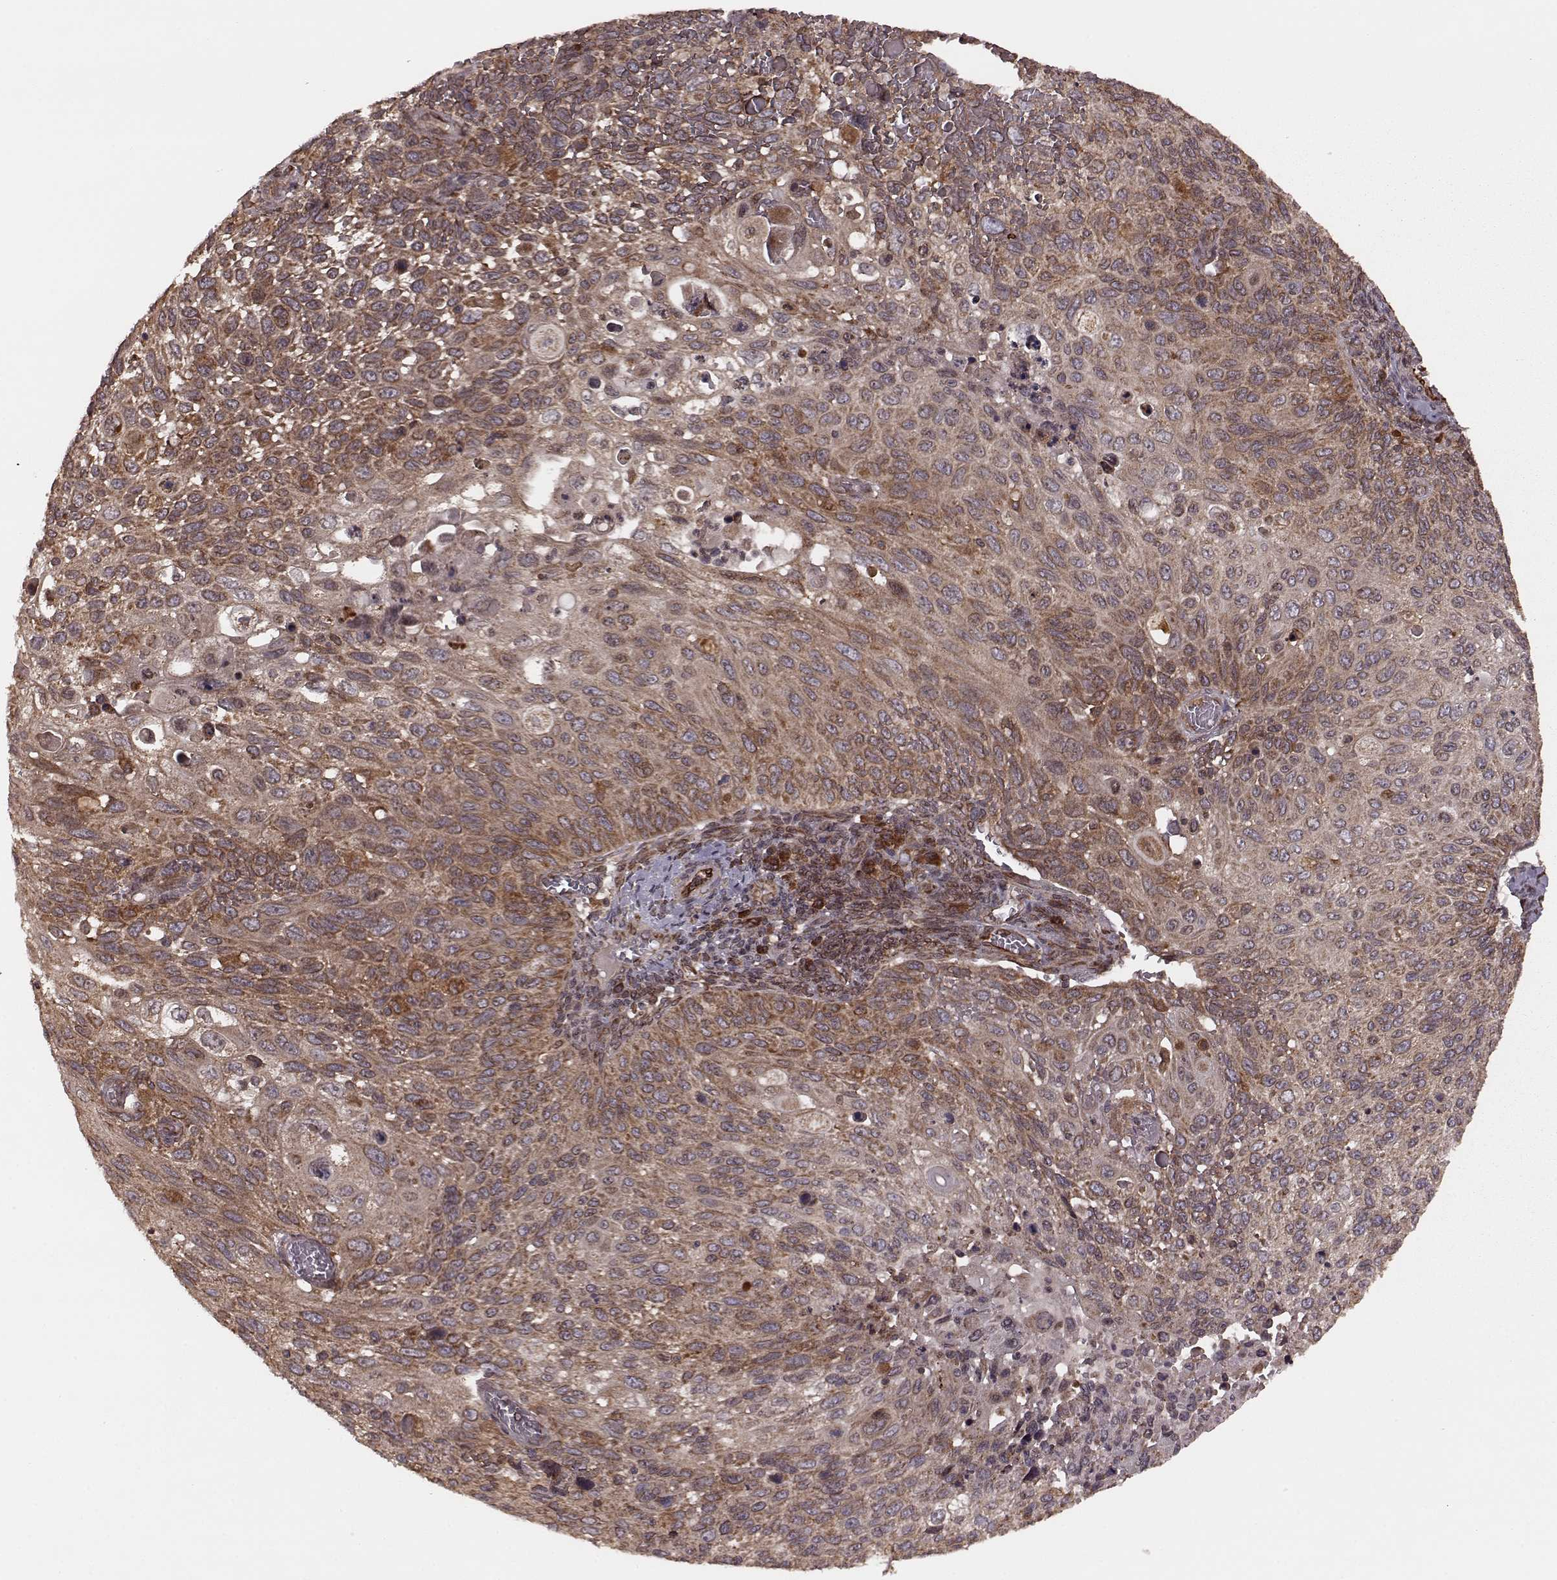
{"staining": {"intensity": "strong", "quantity": ">75%", "location": "cytoplasmic/membranous"}, "tissue": "cervical cancer", "cell_type": "Tumor cells", "image_type": "cancer", "snomed": [{"axis": "morphology", "description": "Squamous cell carcinoma, NOS"}, {"axis": "topography", "description": "Cervix"}], "caption": "Brown immunohistochemical staining in human cervical squamous cell carcinoma exhibits strong cytoplasmic/membranous staining in approximately >75% of tumor cells. (DAB (3,3'-diaminobenzidine) IHC, brown staining for protein, blue staining for nuclei).", "gene": "AGPAT1", "patient": {"sex": "female", "age": 70}}